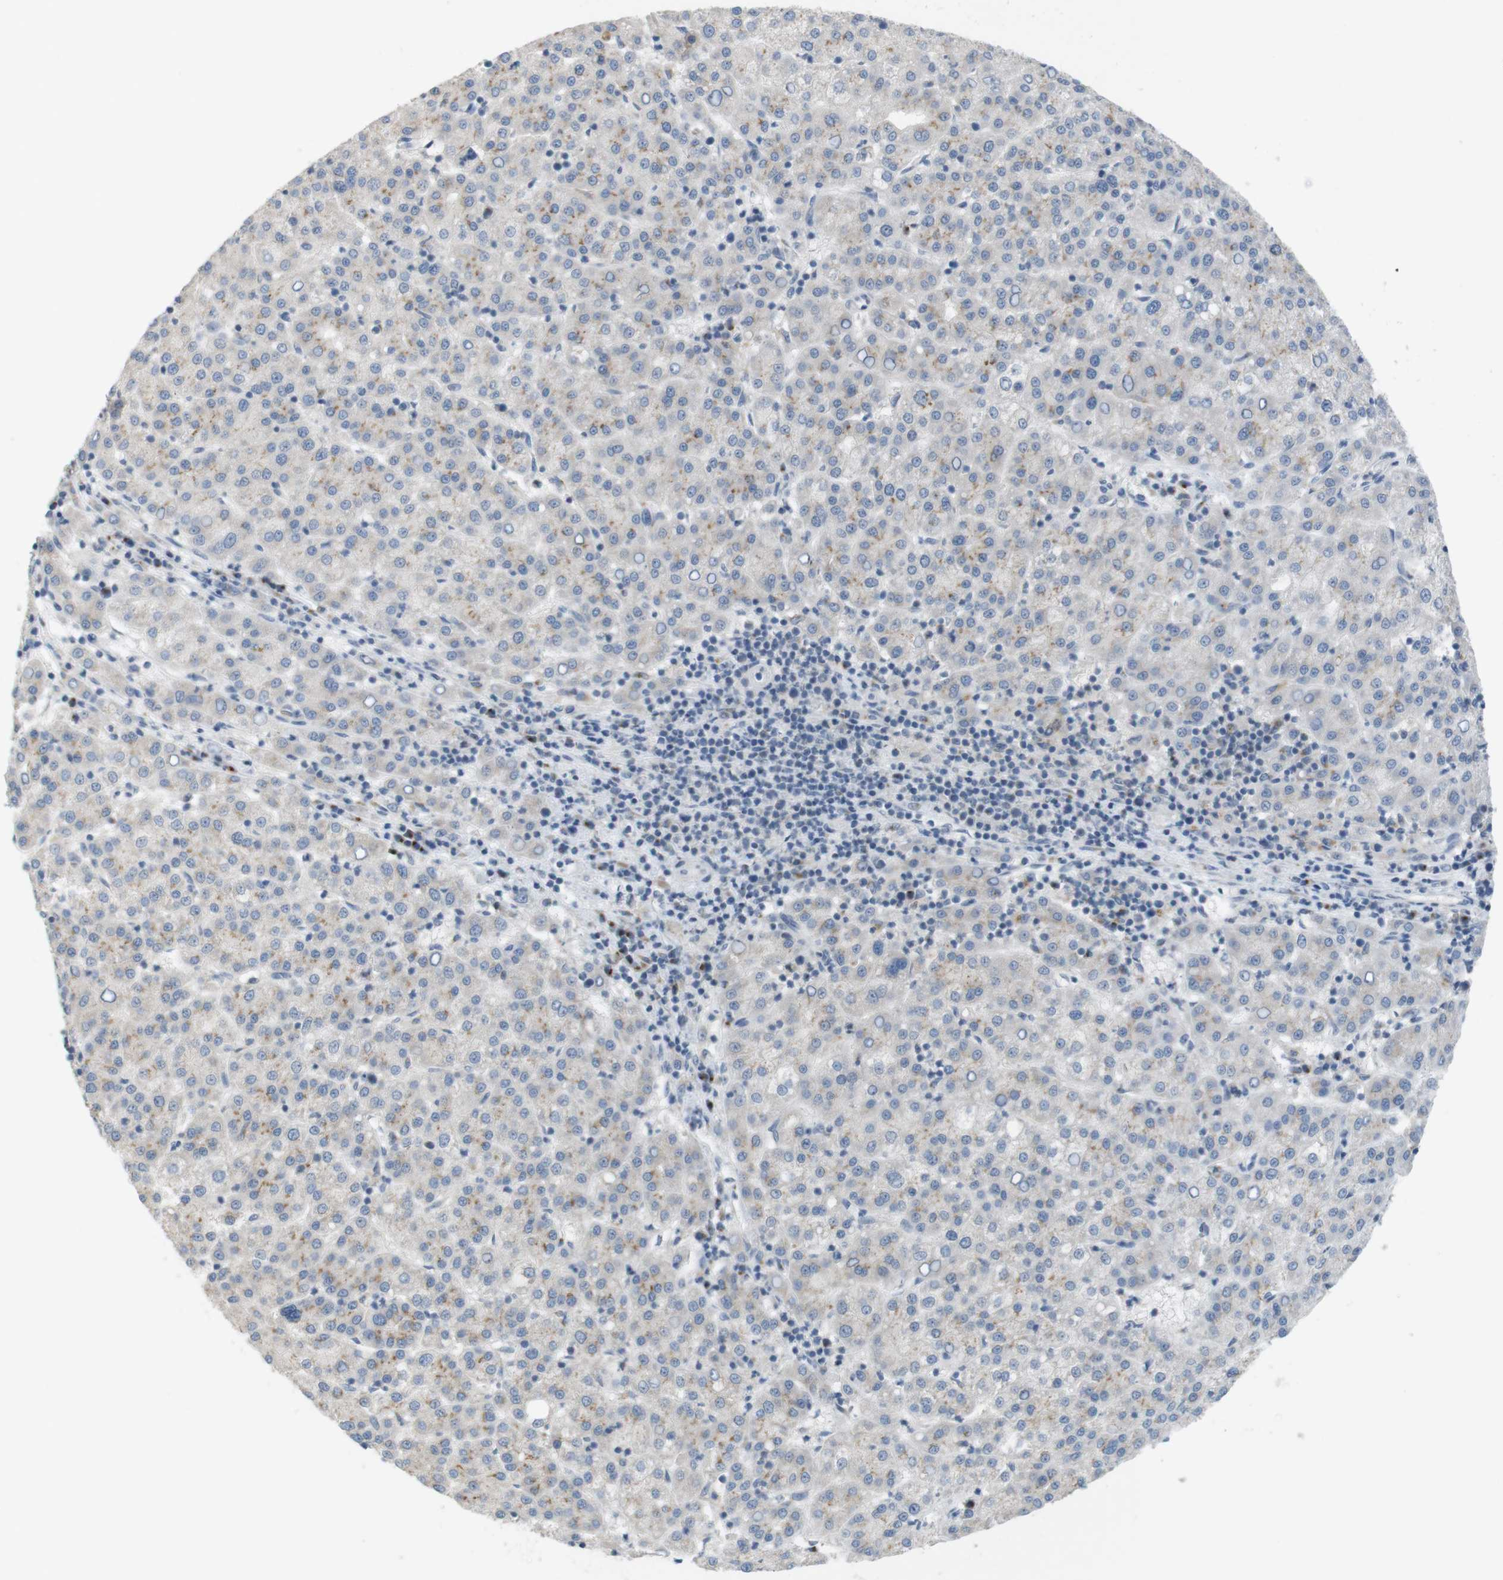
{"staining": {"intensity": "moderate", "quantity": "<25%", "location": "cytoplasmic/membranous"}, "tissue": "liver cancer", "cell_type": "Tumor cells", "image_type": "cancer", "snomed": [{"axis": "morphology", "description": "Carcinoma, Hepatocellular, NOS"}, {"axis": "topography", "description": "Liver"}], "caption": "About <25% of tumor cells in human liver cancer display moderate cytoplasmic/membranous protein staining as visualized by brown immunohistochemical staining.", "gene": "YIPF3", "patient": {"sex": "female", "age": 58}}